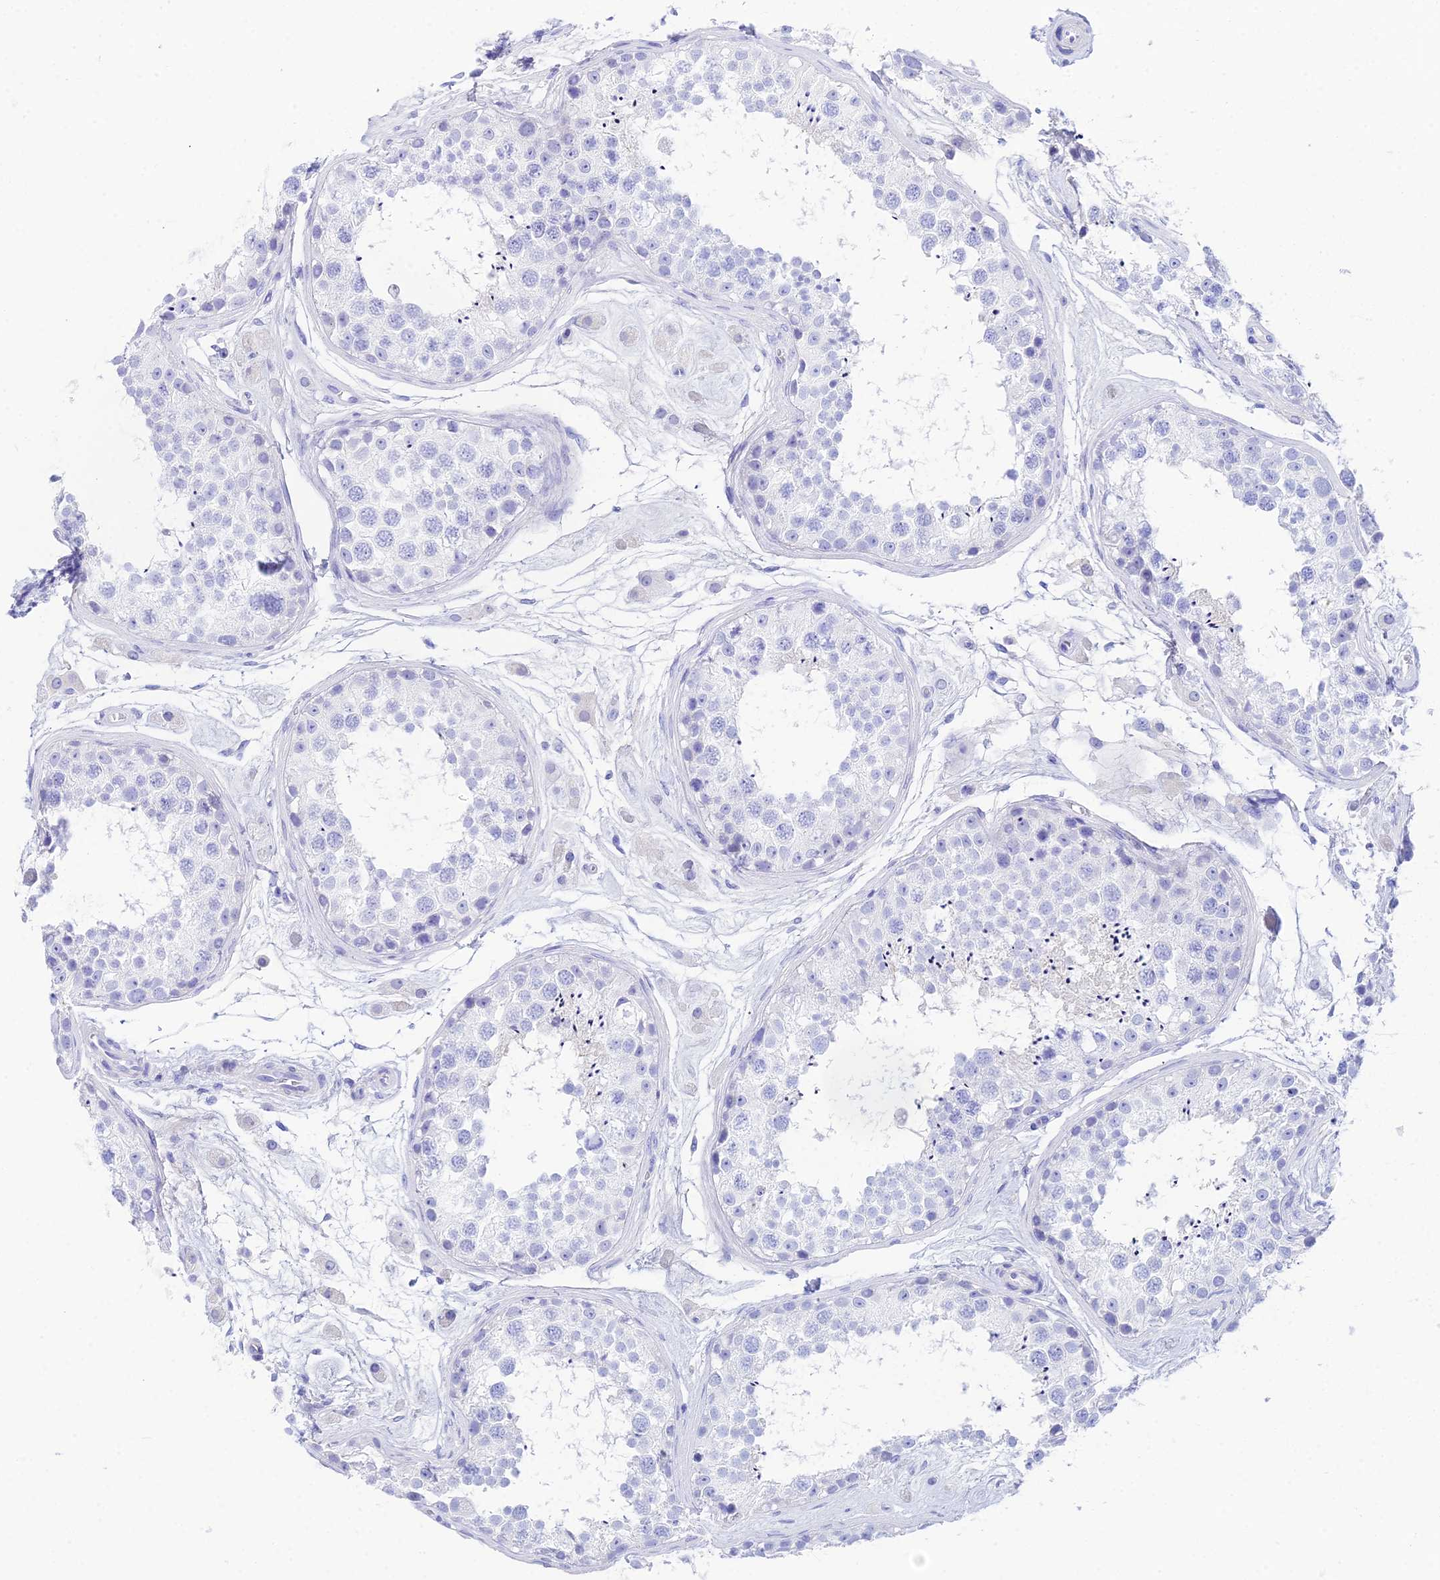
{"staining": {"intensity": "negative", "quantity": "none", "location": "none"}, "tissue": "testis", "cell_type": "Cells in seminiferous ducts", "image_type": "normal", "snomed": [{"axis": "morphology", "description": "Normal tissue, NOS"}, {"axis": "topography", "description": "Testis"}], "caption": "The micrograph reveals no significant staining in cells in seminiferous ducts of testis.", "gene": "REG1A", "patient": {"sex": "male", "age": 25}}